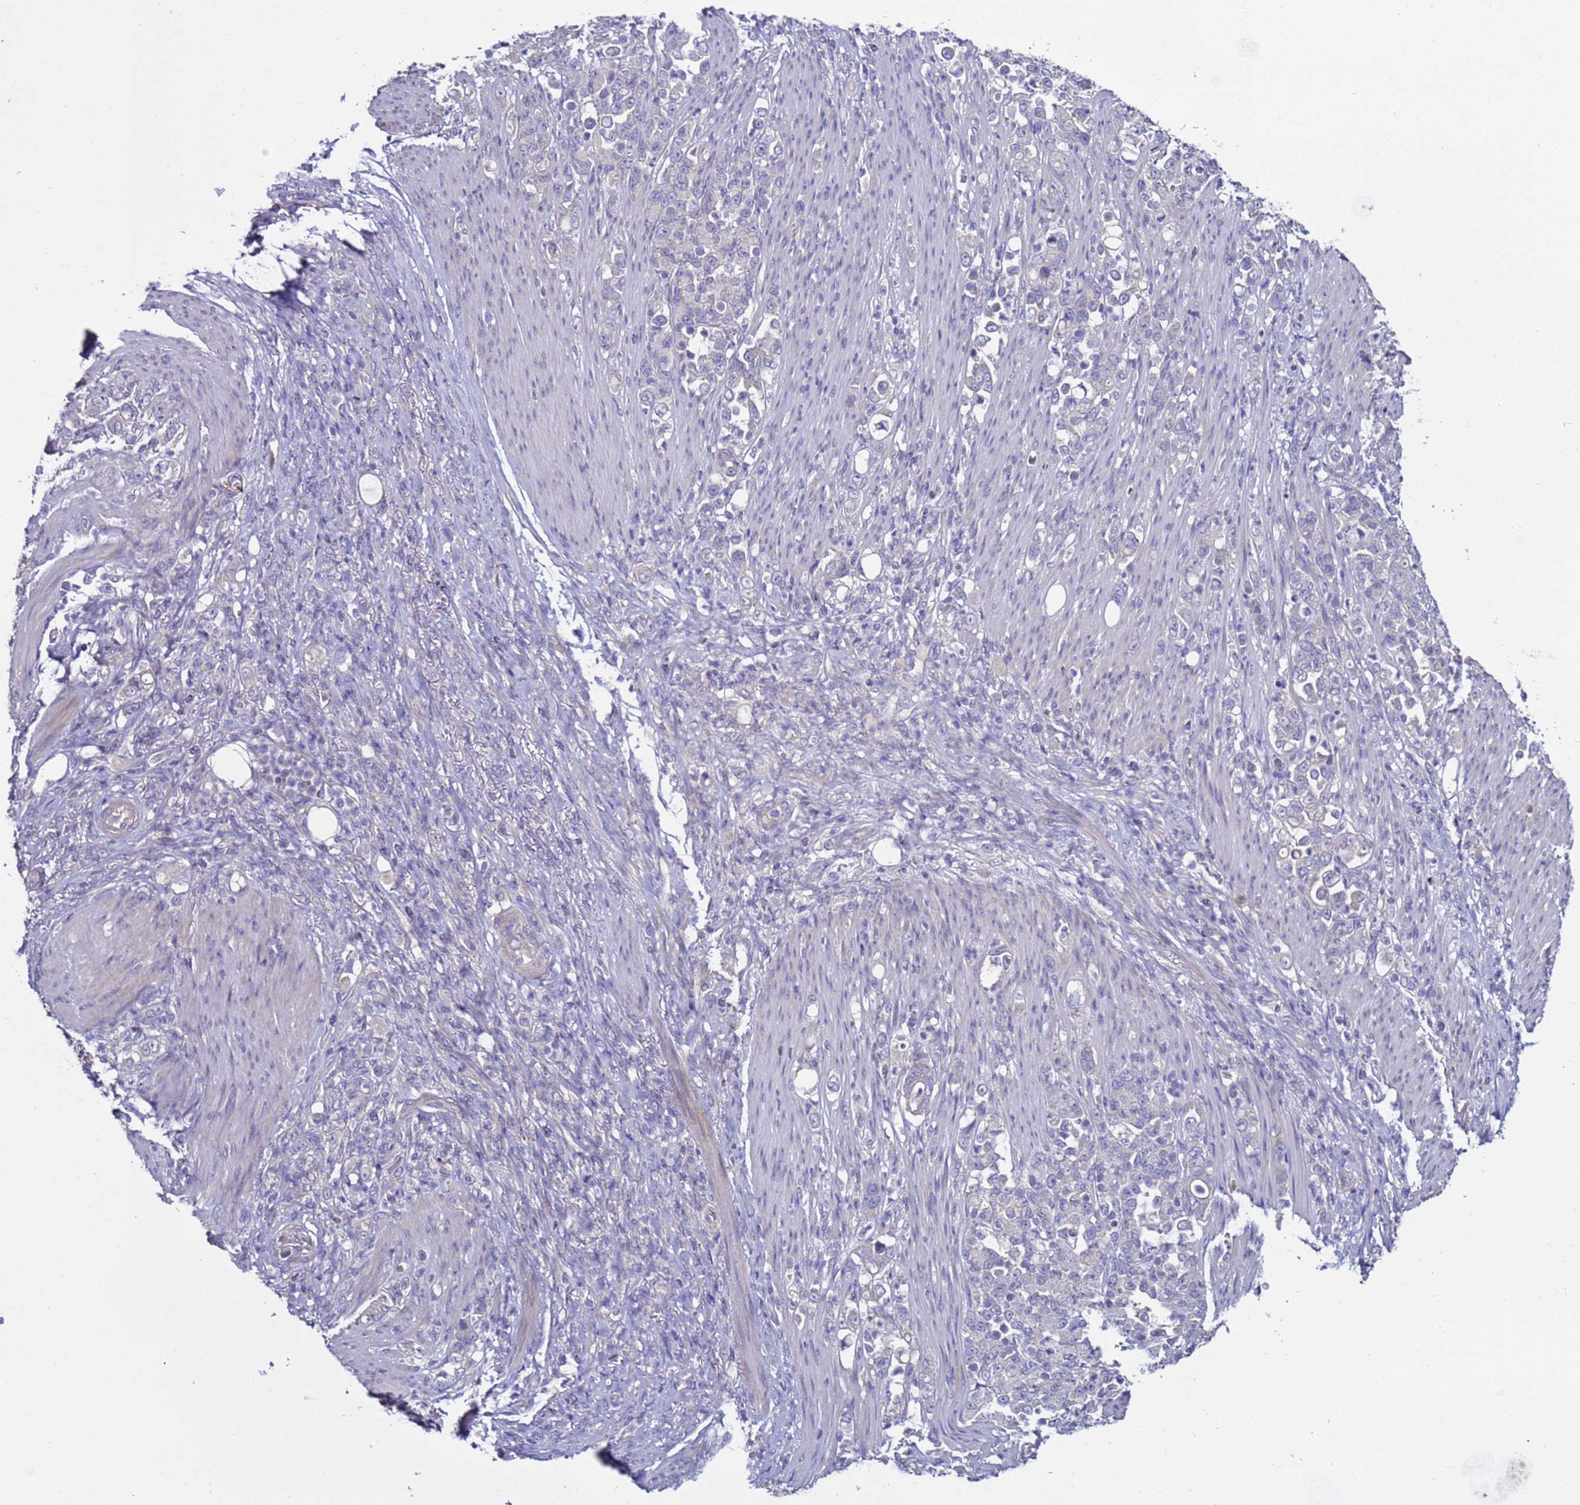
{"staining": {"intensity": "negative", "quantity": "none", "location": "none"}, "tissue": "stomach cancer", "cell_type": "Tumor cells", "image_type": "cancer", "snomed": [{"axis": "morphology", "description": "Normal tissue, NOS"}, {"axis": "morphology", "description": "Adenocarcinoma, NOS"}, {"axis": "topography", "description": "Stomach"}], "caption": "High power microscopy histopathology image of an immunohistochemistry (IHC) photomicrograph of adenocarcinoma (stomach), revealing no significant staining in tumor cells.", "gene": "RABL2B", "patient": {"sex": "female", "age": 79}}